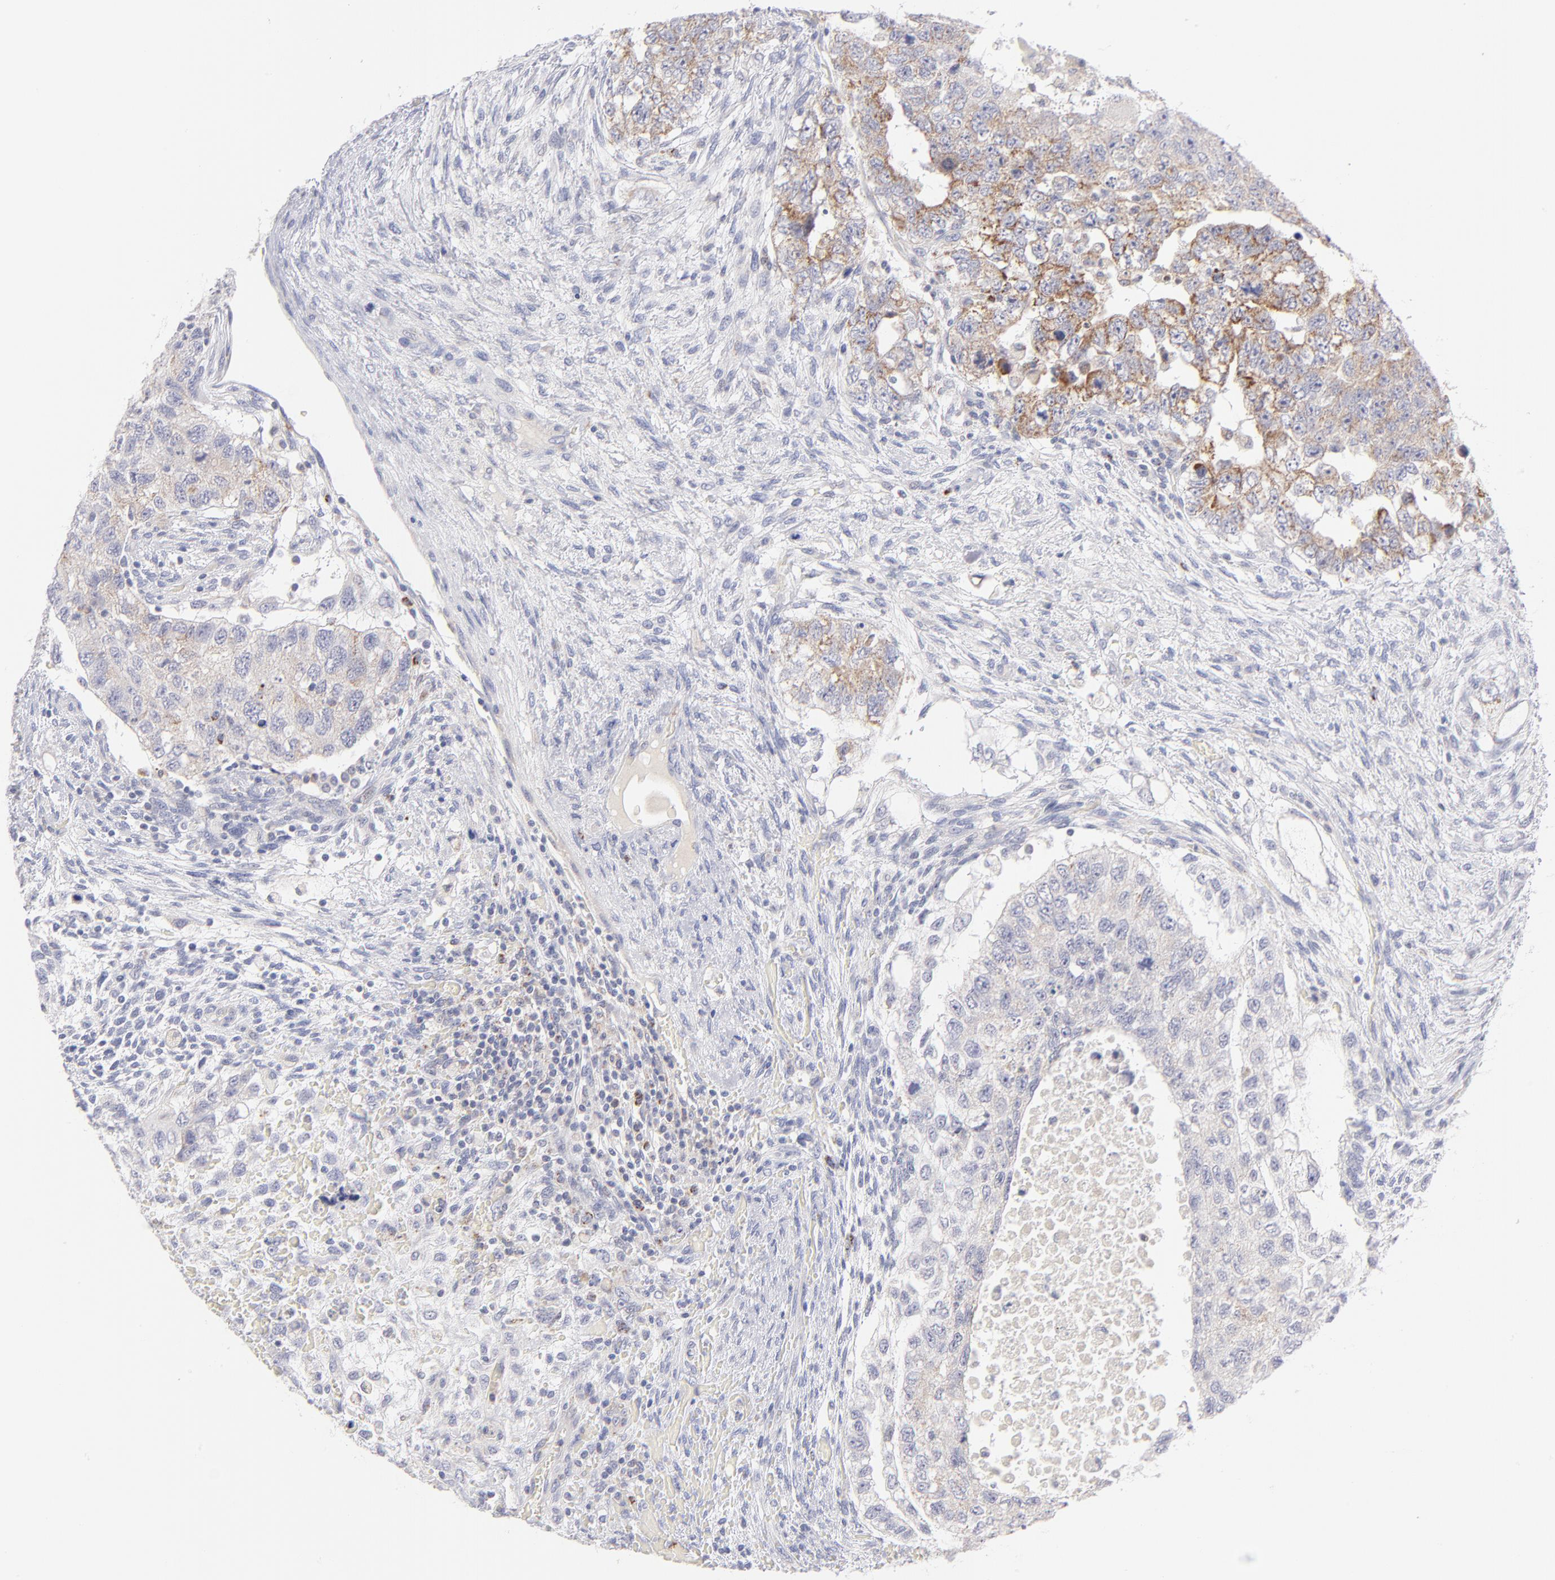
{"staining": {"intensity": "moderate", "quantity": ">75%", "location": "cytoplasmic/membranous"}, "tissue": "testis cancer", "cell_type": "Tumor cells", "image_type": "cancer", "snomed": [{"axis": "morphology", "description": "Carcinoma, Embryonal, NOS"}, {"axis": "topography", "description": "Testis"}], "caption": "Immunohistochemistry (IHC) photomicrograph of neoplastic tissue: human embryonal carcinoma (testis) stained using IHC reveals medium levels of moderate protein expression localized specifically in the cytoplasmic/membranous of tumor cells, appearing as a cytoplasmic/membranous brown color.", "gene": "MTHFD2", "patient": {"sex": "male", "age": 36}}